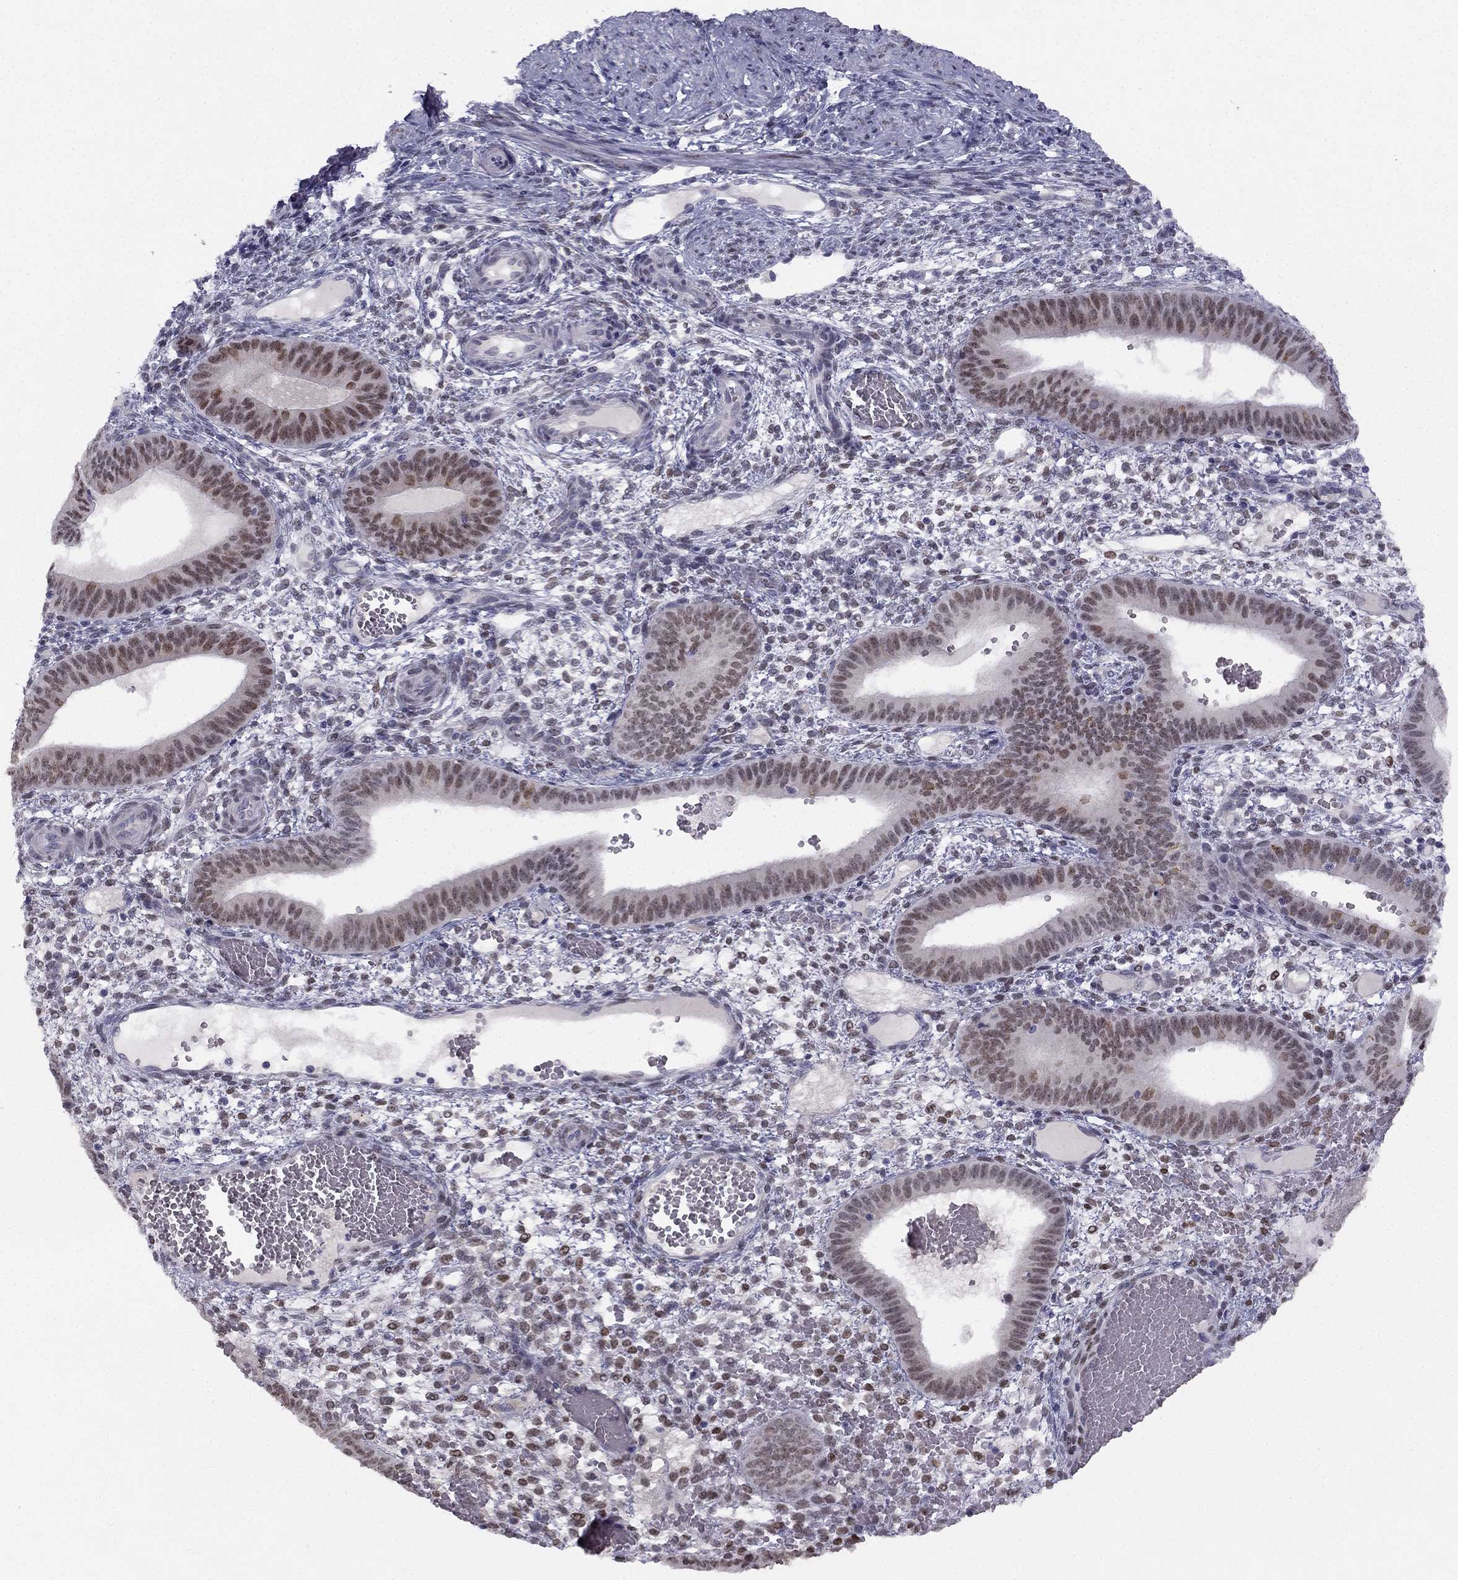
{"staining": {"intensity": "moderate", "quantity": "<25%", "location": "nuclear"}, "tissue": "endometrium", "cell_type": "Cells in endometrial stroma", "image_type": "normal", "snomed": [{"axis": "morphology", "description": "Normal tissue, NOS"}, {"axis": "topography", "description": "Endometrium"}], "caption": "Moderate nuclear protein positivity is appreciated in about <25% of cells in endometrial stroma in endometrium. The protein of interest is stained brown, and the nuclei are stained in blue (DAB (3,3'-diaminobenzidine) IHC with brightfield microscopy, high magnification).", "gene": "TRPS1", "patient": {"sex": "female", "age": 42}}